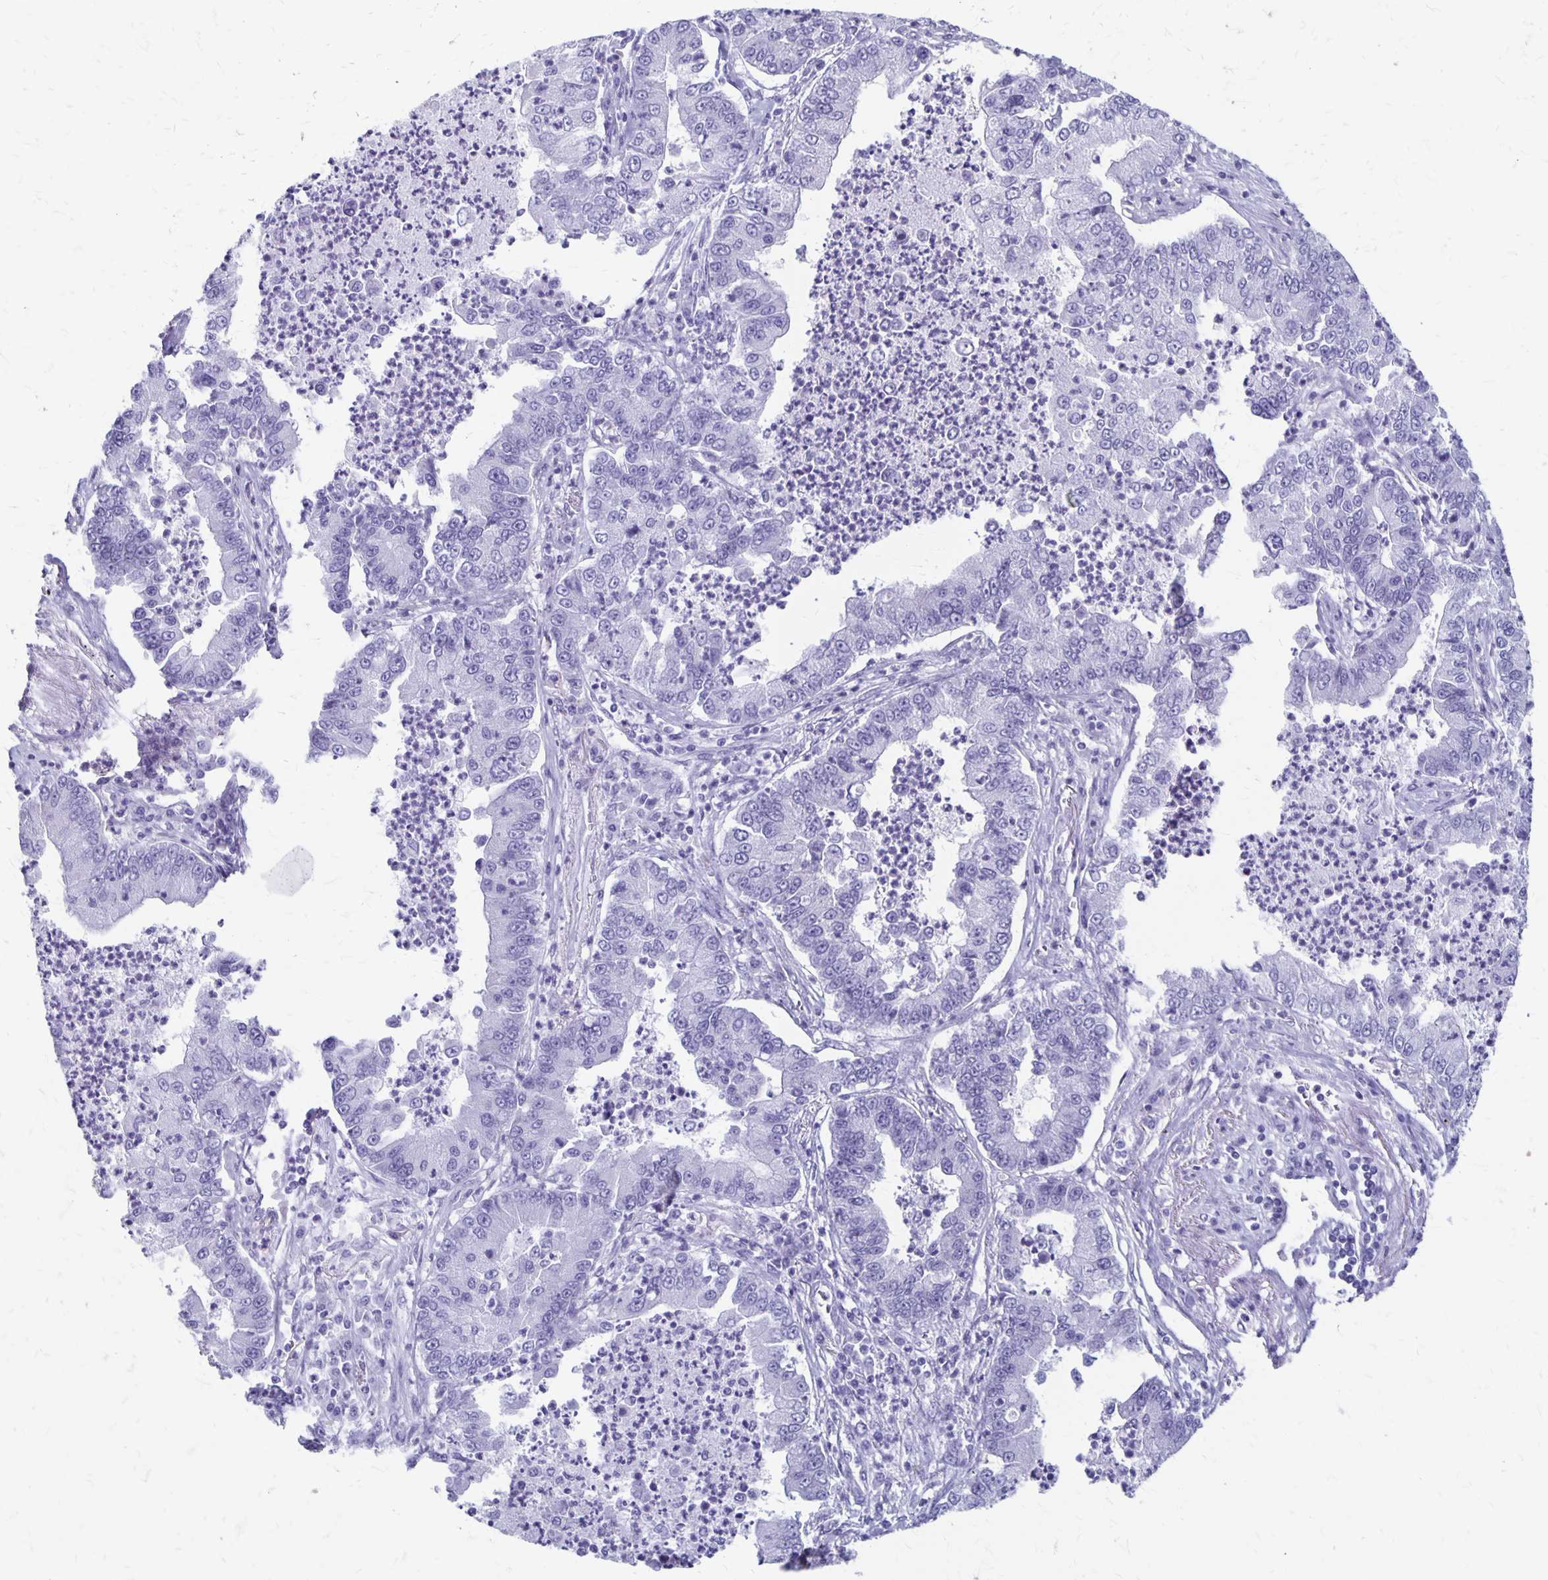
{"staining": {"intensity": "negative", "quantity": "none", "location": "none"}, "tissue": "lung cancer", "cell_type": "Tumor cells", "image_type": "cancer", "snomed": [{"axis": "morphology", "description": "Adenocarcinoma, NOS"}, {"axis": "topography", "description": "Lung"}], "caption": "Immunohistochemistry micrograph of neoplastic tissue: human adenocarcinoma (lung) stained with DAB reveals no significant protein staining in tumor cells.", "gene": "MAGEC2", "patient": {"sex": "female", "age": 57}}